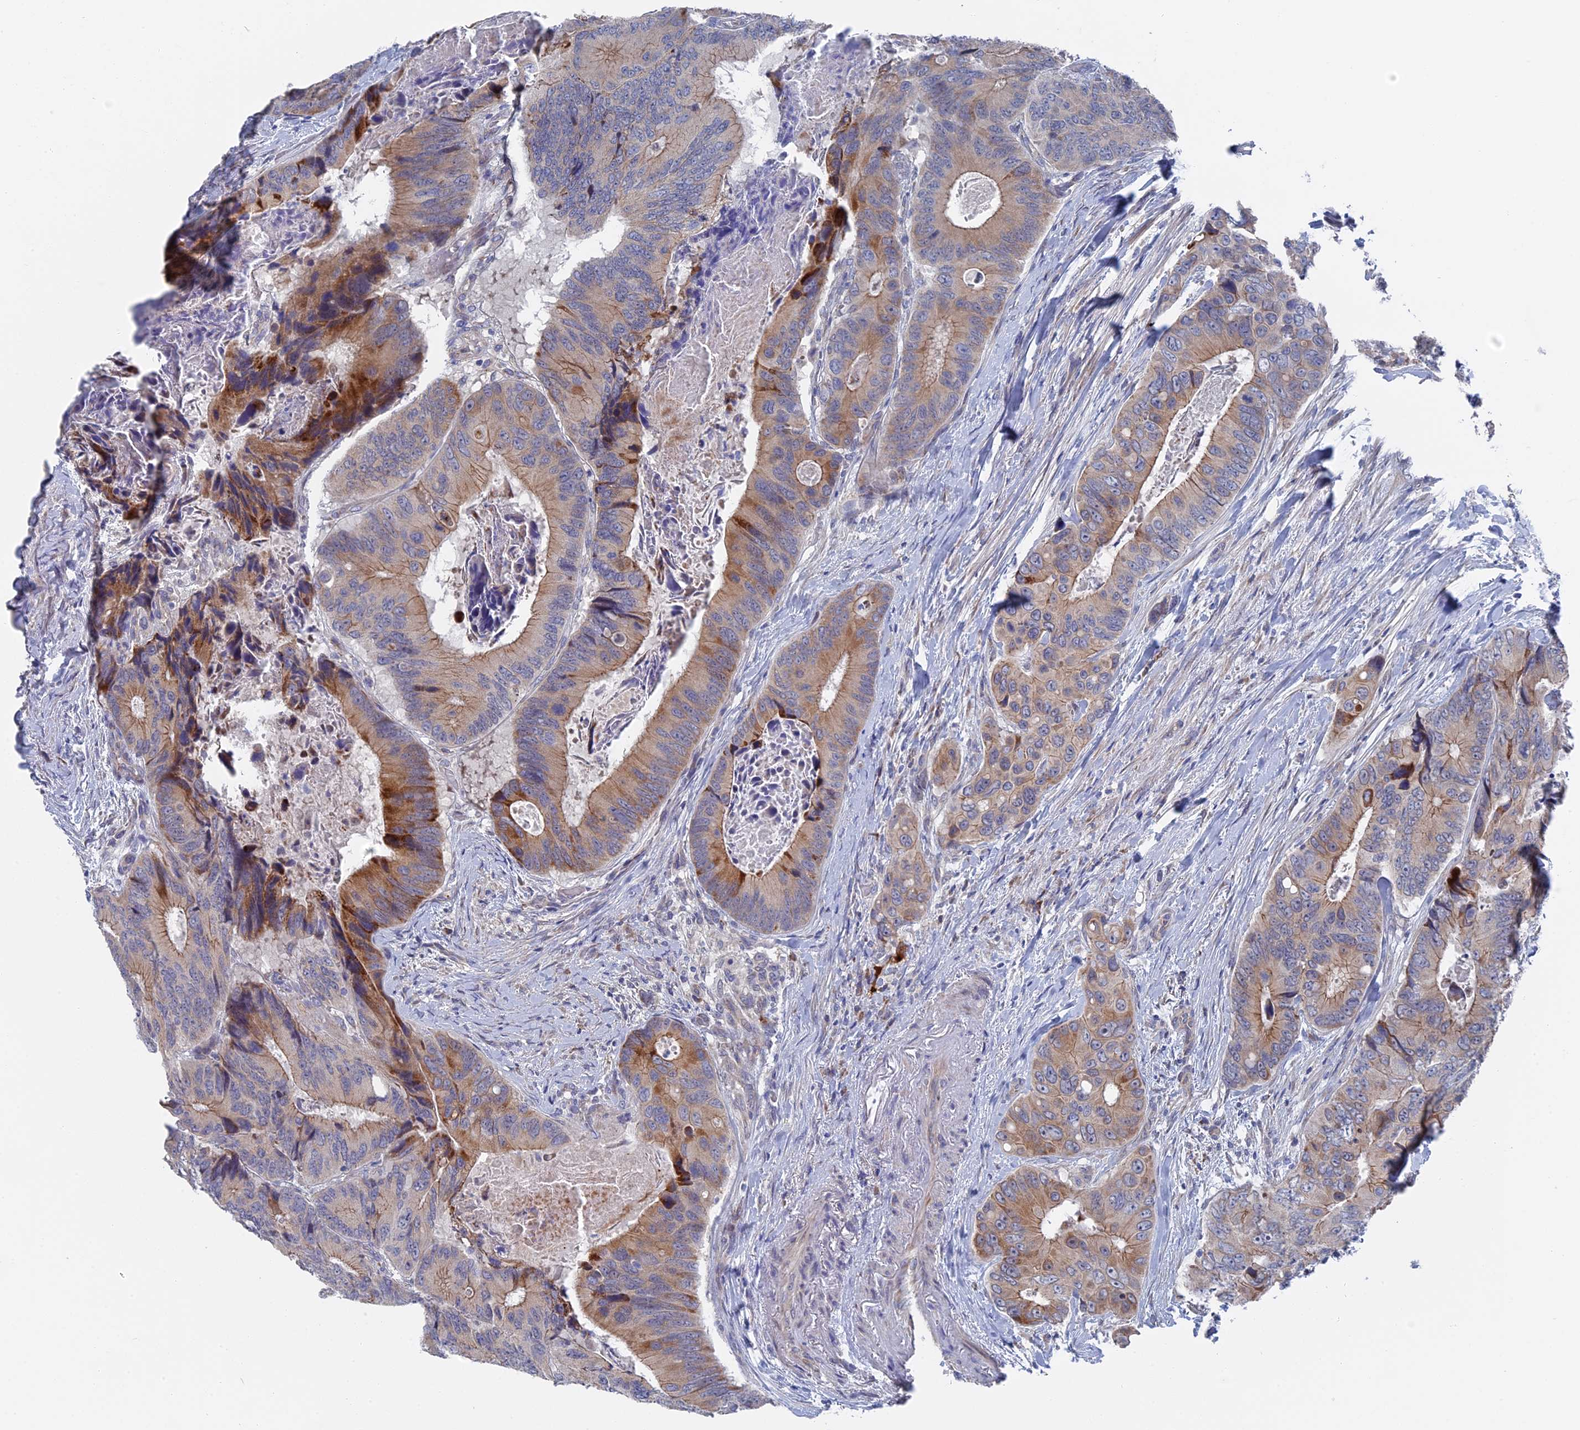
{"staining": {"intensity": "moderate", "quantity": "25%-75%", "location": "cytoplasmic/membranous"}, "tissue": "colorectal cancer", "cell_type": "Tumor cells", "image_type": "cancer", "snomed": [{"axis": "morphology", "description": "Adenocarcinoma, NOS"}, {"axis": "topography", "description": "Colon"}], "caption": "Protein positivity by immunohistochemistry displays moderate cytoplasmic/membranous staining in approximately 25%-75% of tumor cells in colorectal cancer.", "gene": "TMEM161A", "patient": {"sex": "male", "age": 84}}